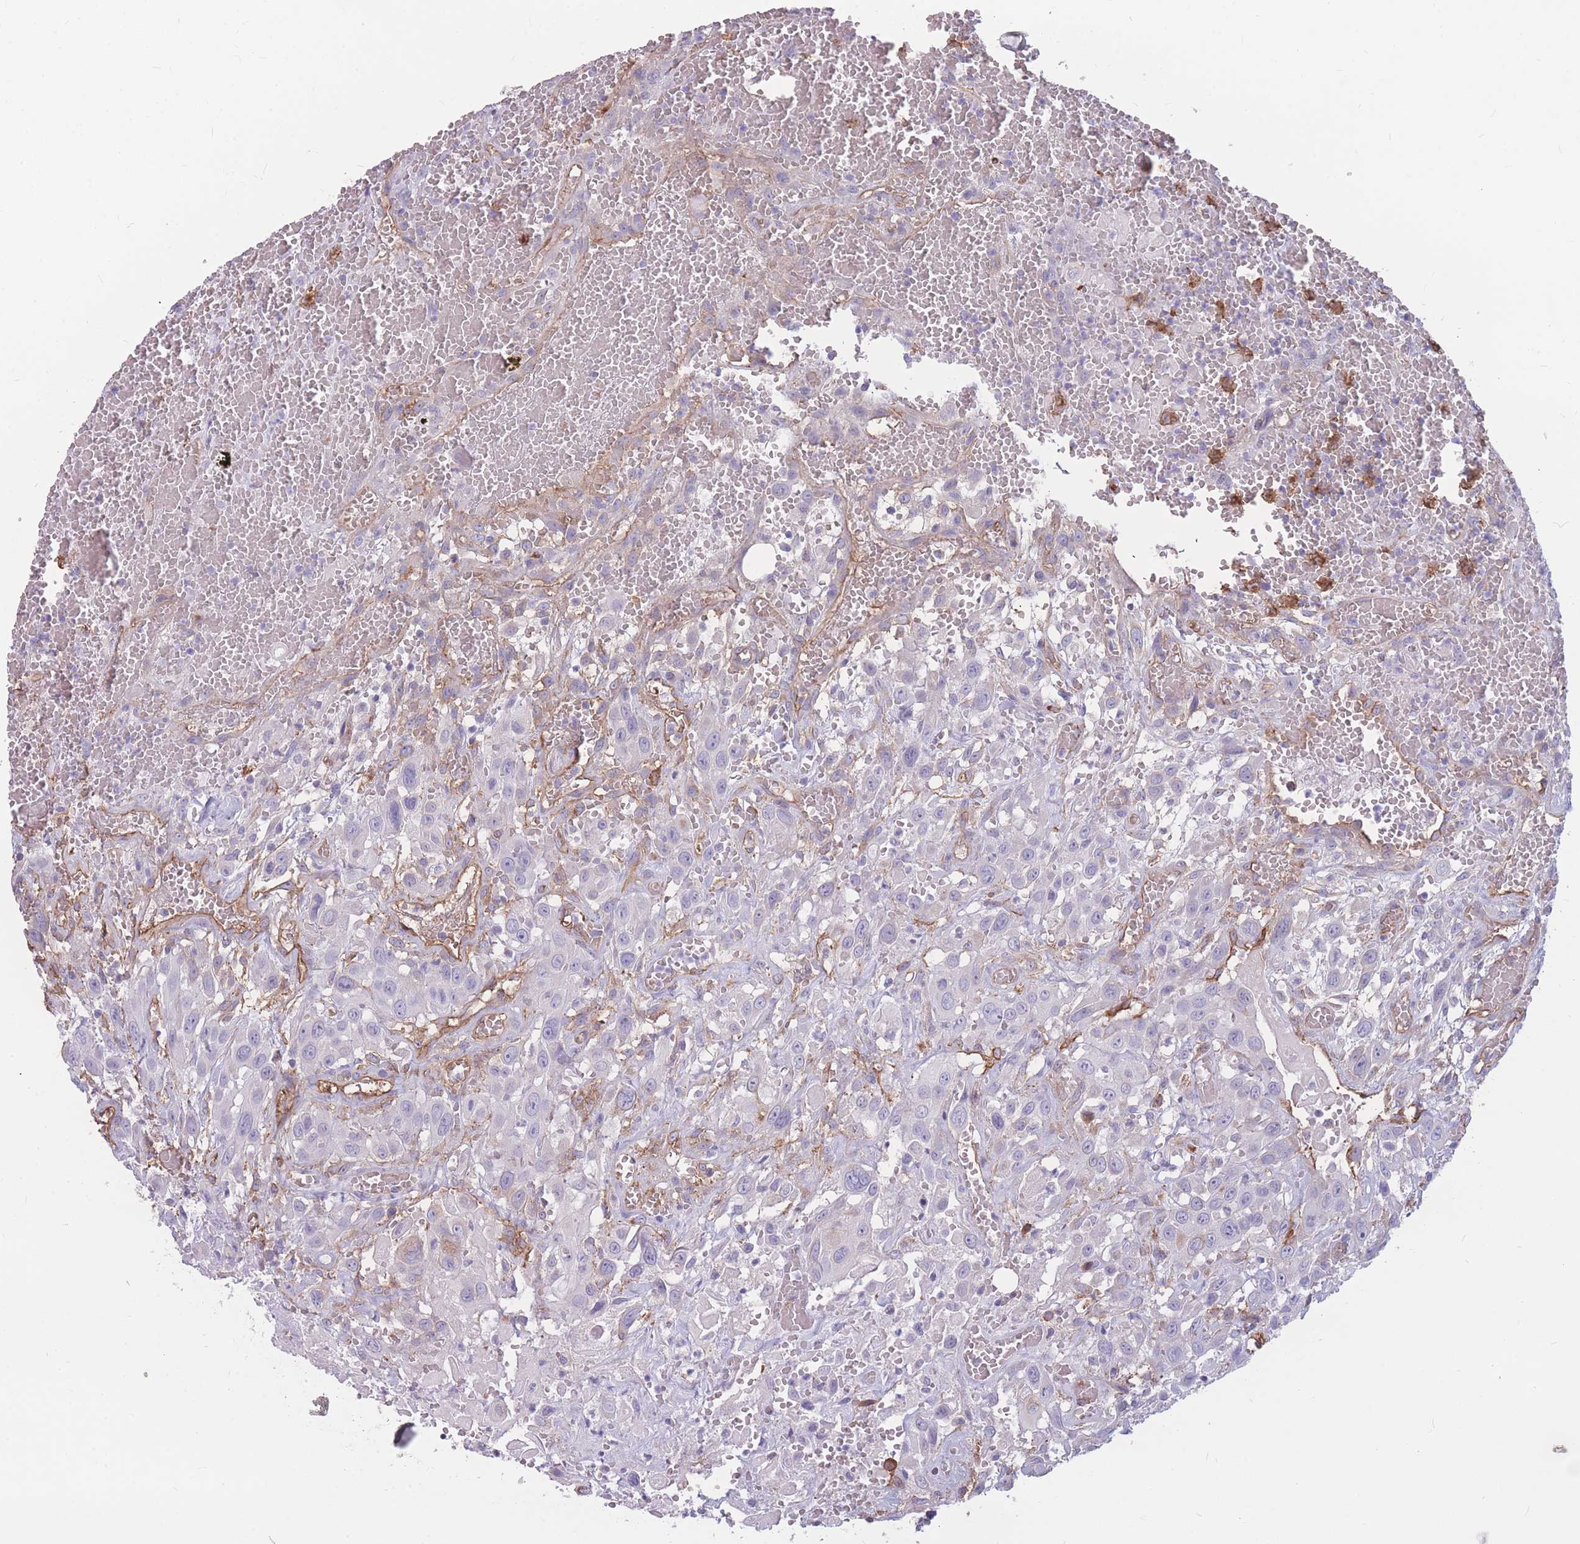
{"staining": {"intensity": "negative", "quantity": "none", "location": "none"}, "tissue": "head and neck cancer", "cell_type": "Tumor cells", "image_type": "cancer", "snomed": [{"axis": "morphology", "description": "Squamous cell carcinoma, NOS"}, {"axis": "topography", "description": "Head-Neck"}], "caption": "Tumor cells show no significant staining in head and neck cancer (squamous cell carcinoma).", "gene": "GNA11", "patient": {"sex": "male", "age": 81}}